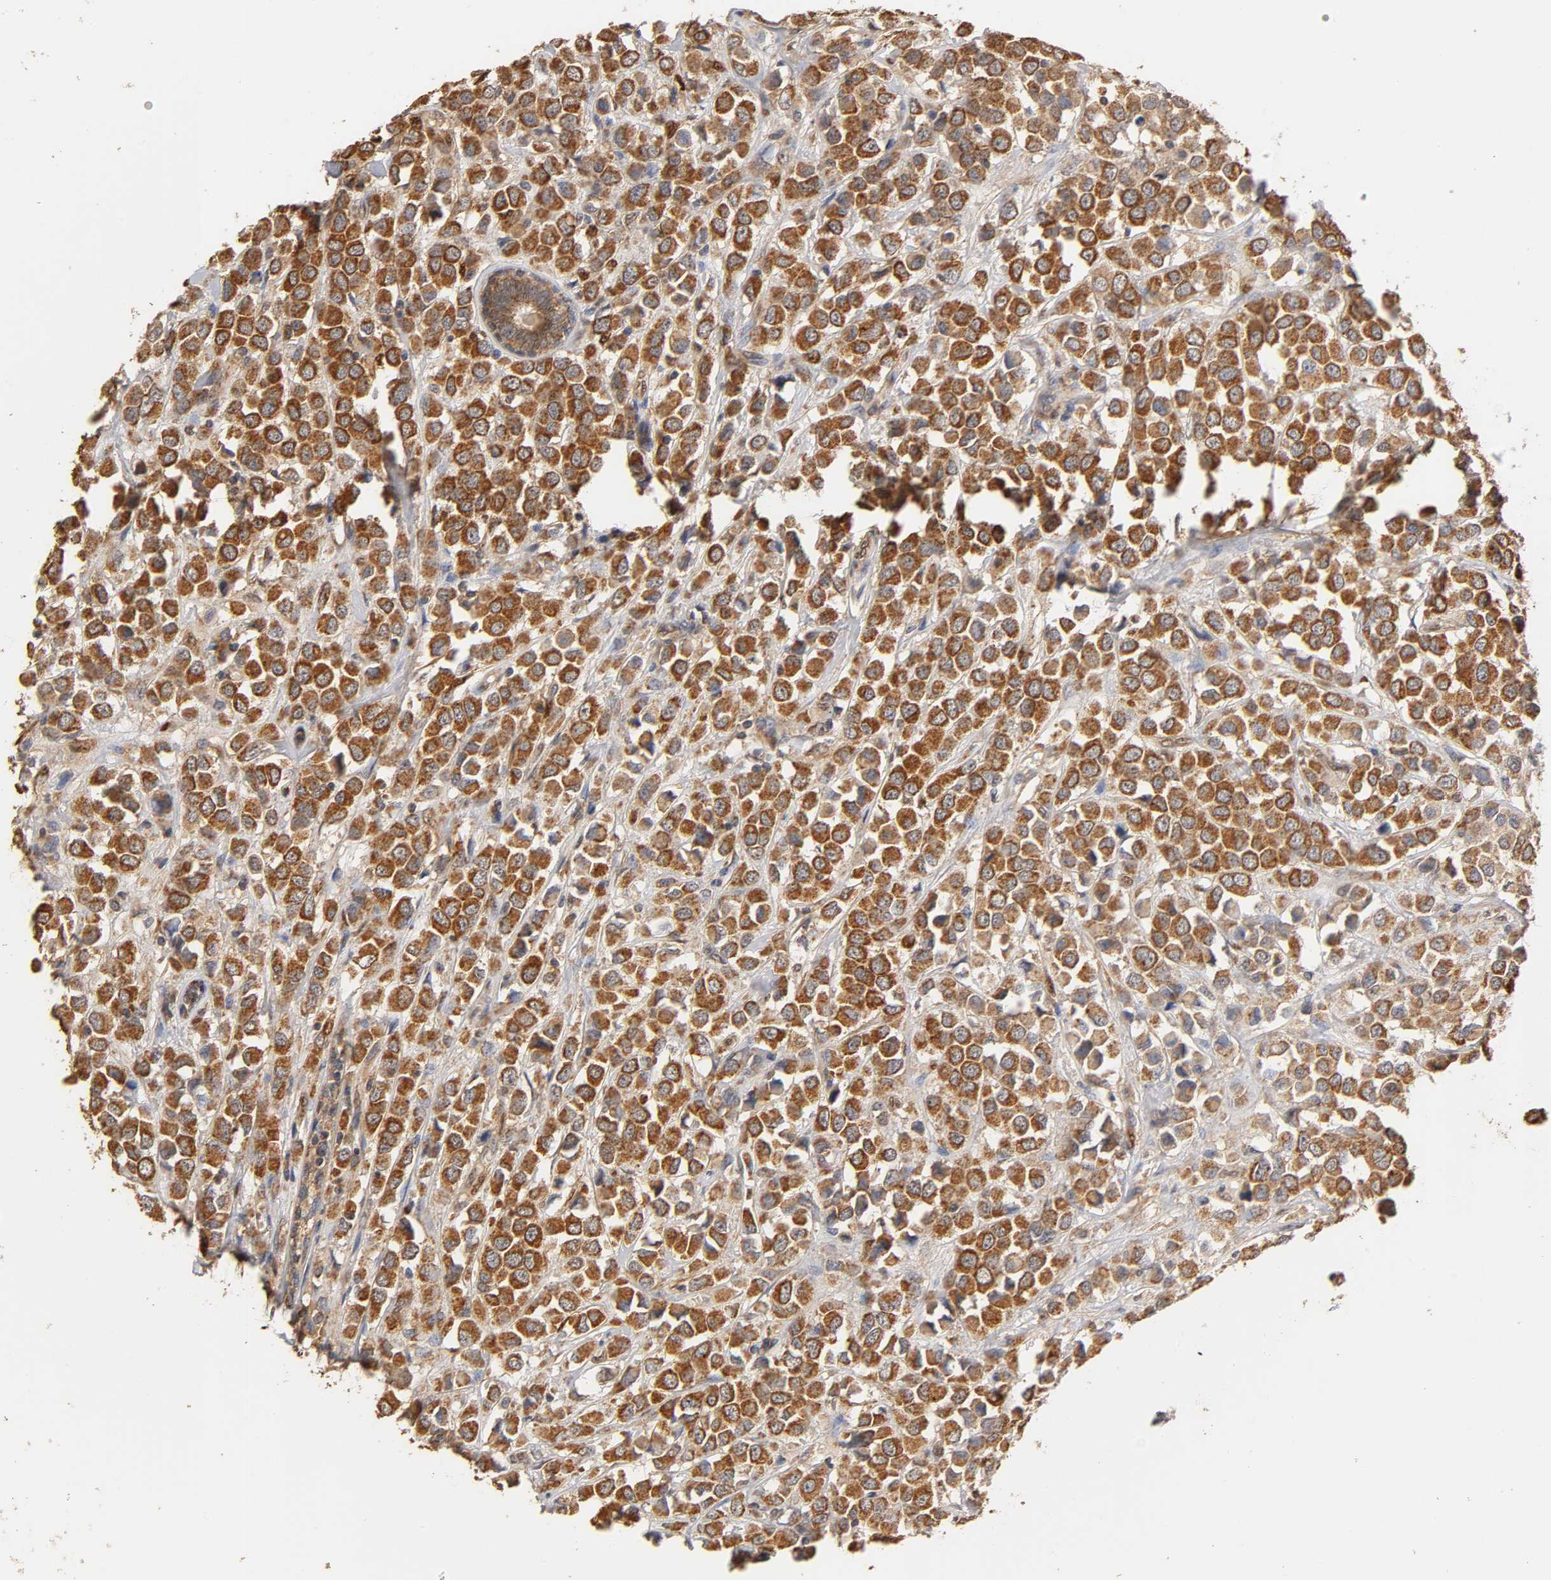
{"staining": {"intensity": "strong", "quantity": ">75%", "location": "cytoplasmic/membranous"}, "tissue": "breast cancer", "cell_type": "Tumor cells", "image_type": "cancer", "snomed": [{"axis": "morphology", "description": "Duct carcinoma"}, {"axis": "topography", "description": "Breast"}], "caption": "A micrograph of human breast intraductal carcinoma stained for a protein exhibits strong cytoplasmic/membranous brown staining in tumor cells.", "gene": "PKN1", "patient": {"sex": "female", "age": 61}}